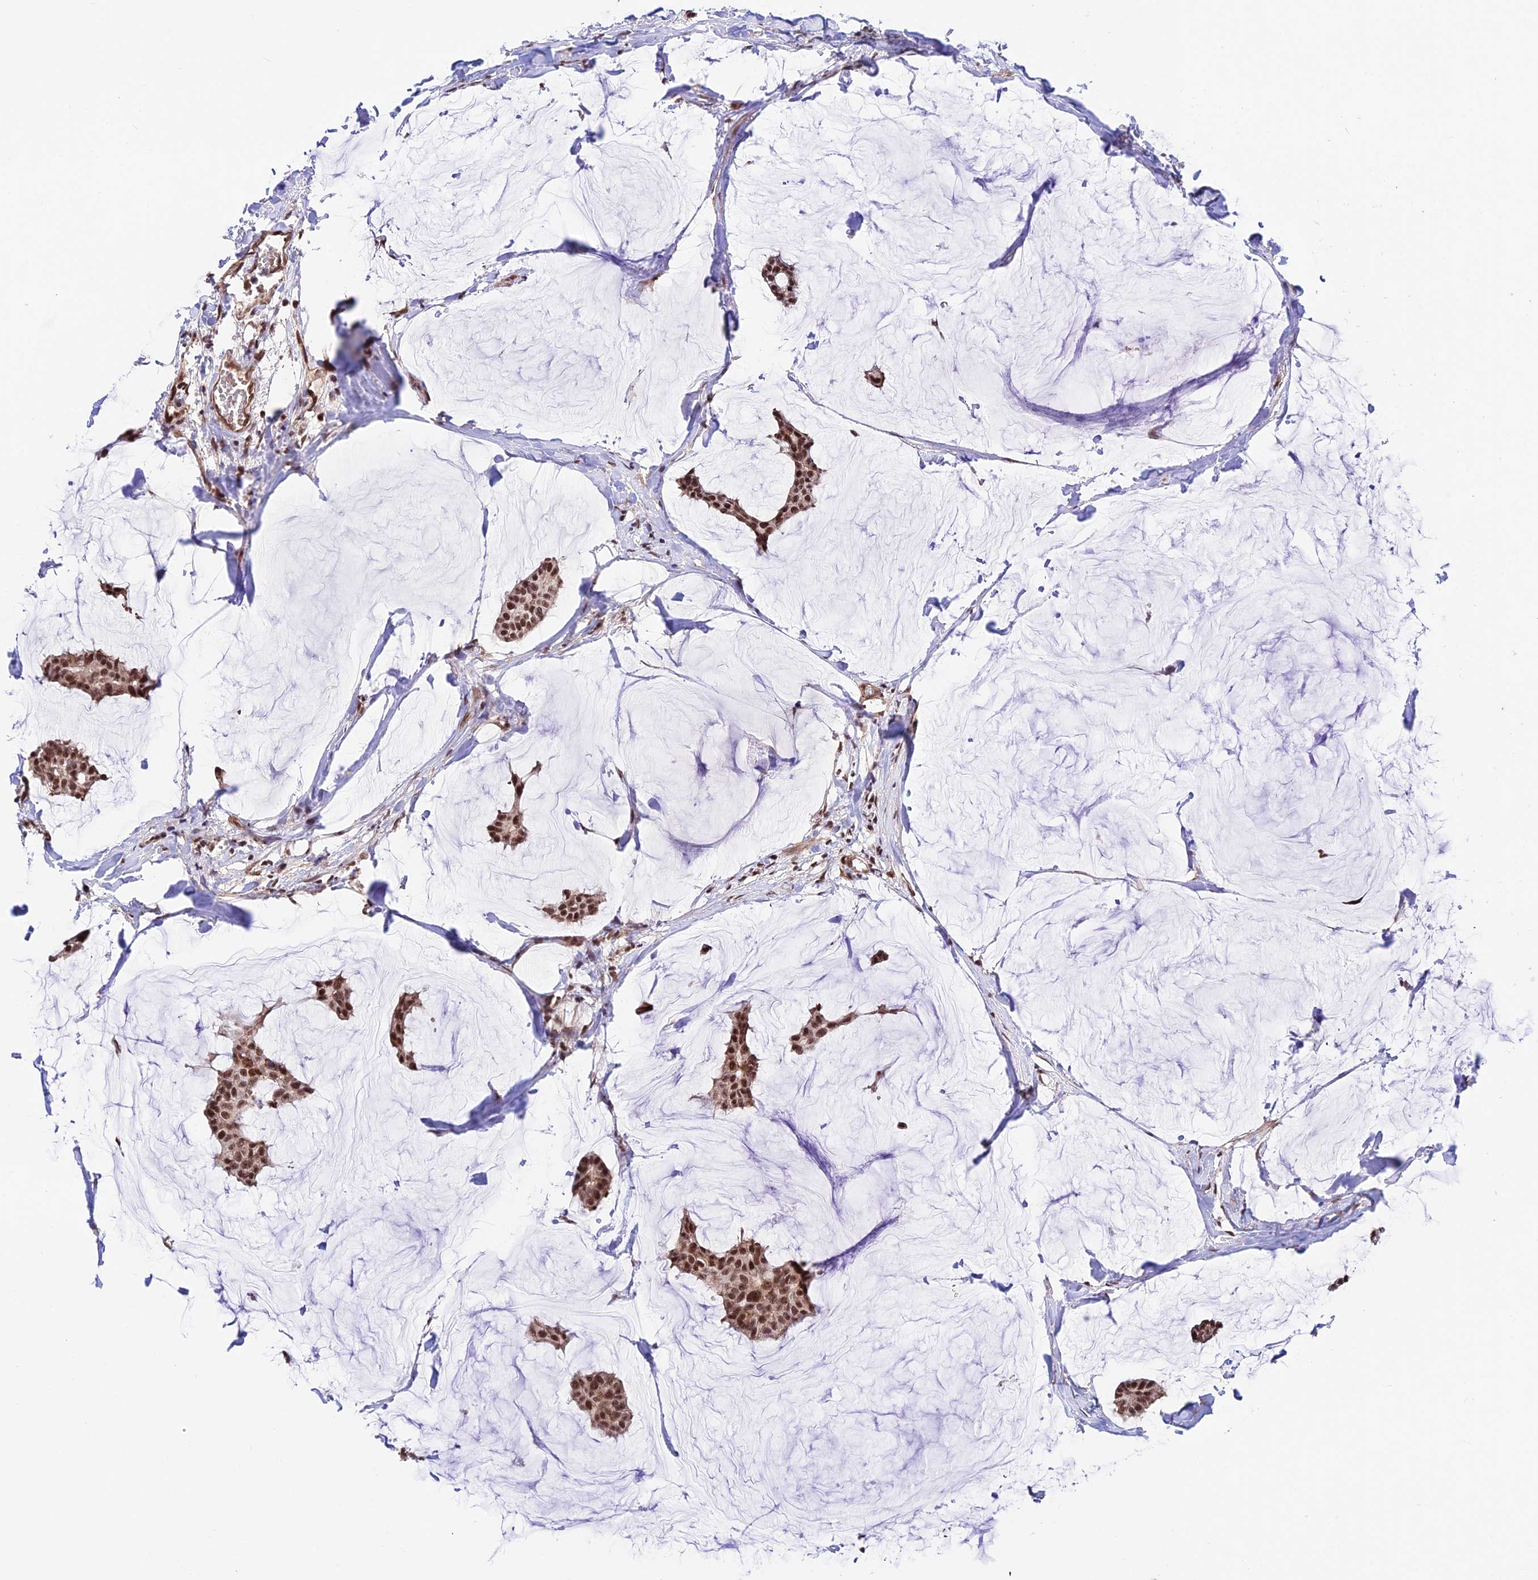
{"staining": {"intensity": "strong", "quantity": ">75%", "location": "nuclear"}, "tissue": "breast cancer", "cell_type": "Tumor cells", "image_type": "cancer", "snomed": [{"axis": "morphology", "description": "Duct carcinoma"}, {"axis": "topography", "description": "Breast"}], "caption": "Protein analysis of breast cancer tissue exhibits strong nuclear expression in about >75% of tumor cells.", "gene": "RBM42", "patient": {"sex": "female", "age": 93}}